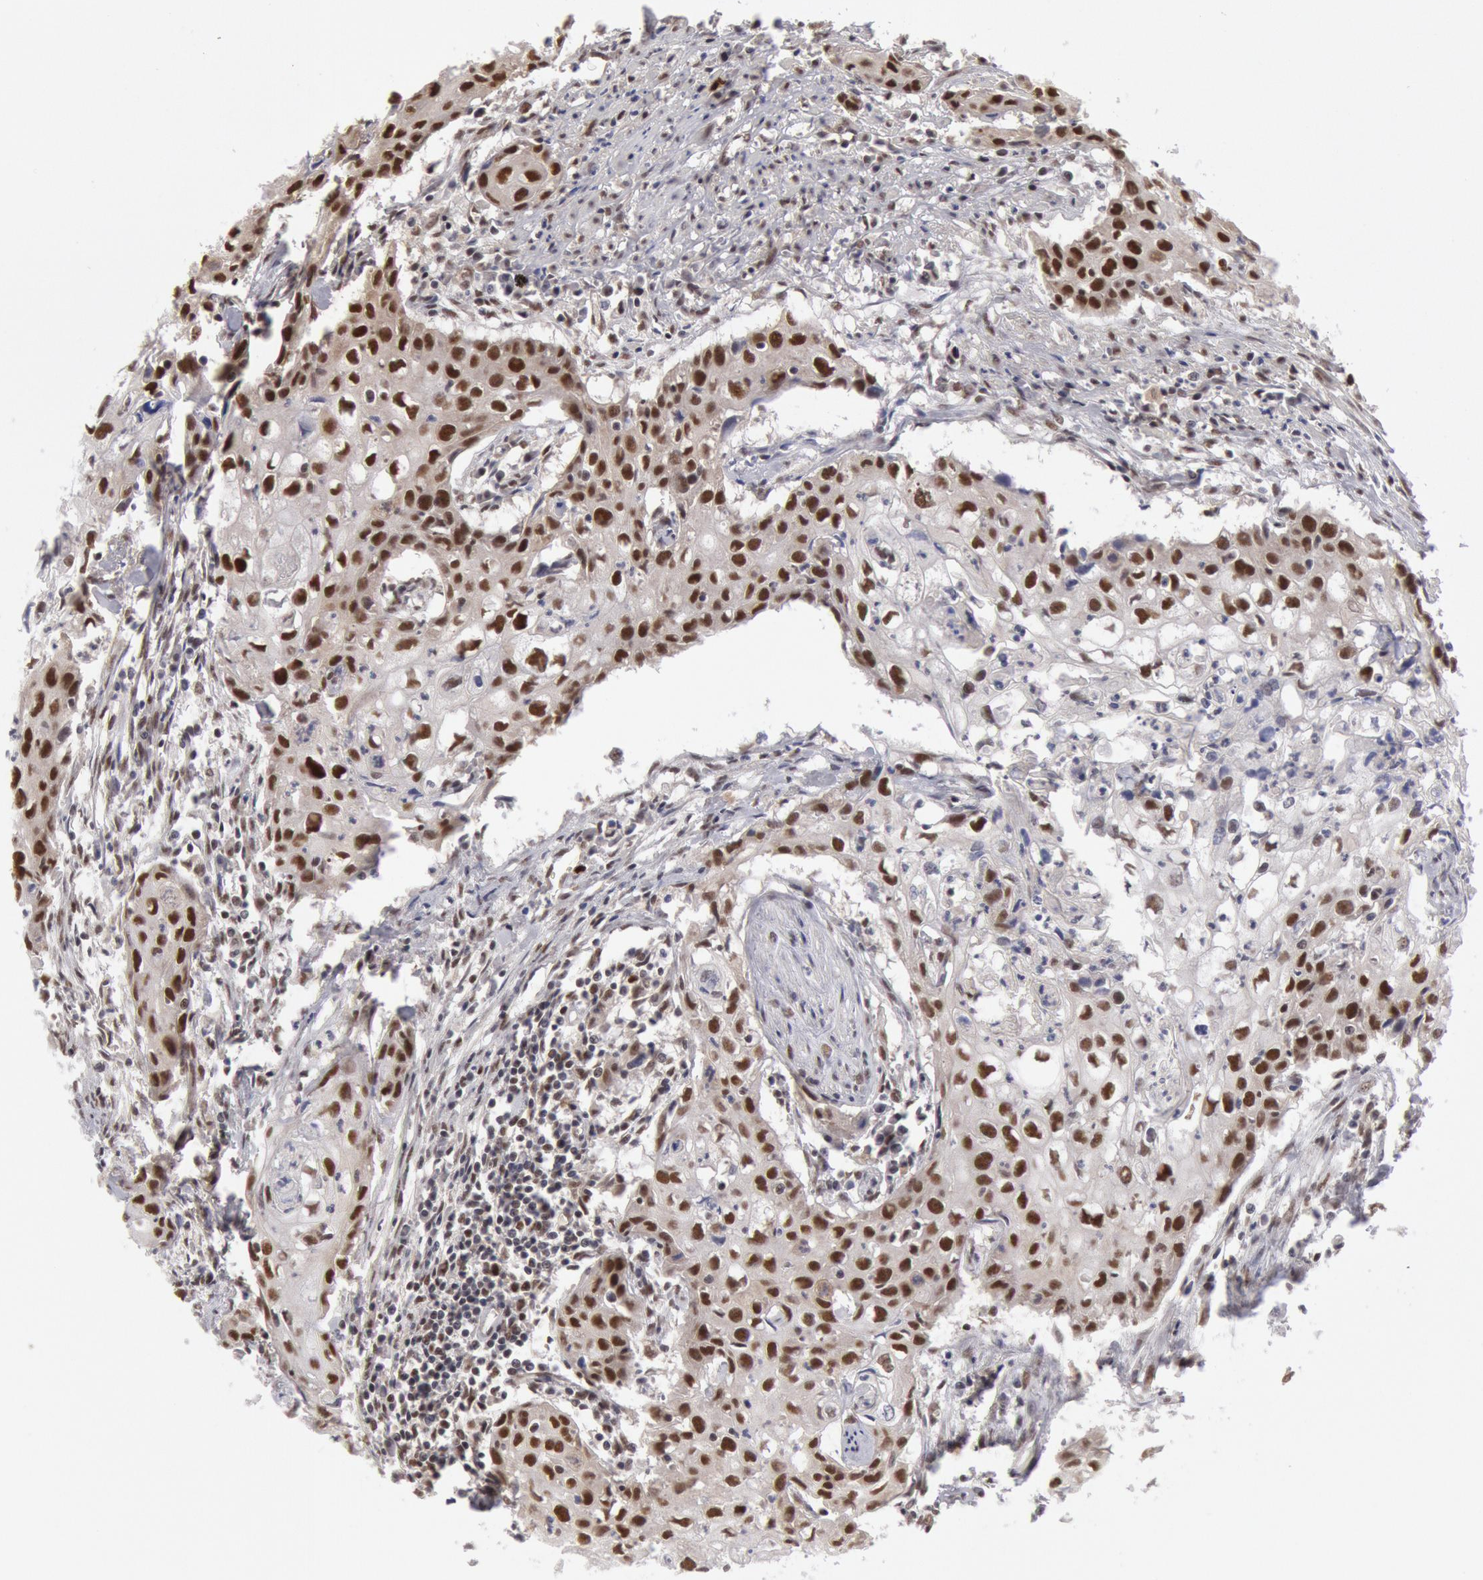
{"staining": {"intensity": "moderate", "quantity": ">75%", "location": "nuclear"}, "tissue": "urothelial cancer", "cell_type": "Tumor cells", "image_type": "cancer", "snomed": [{"axis": "morphology", "description": "Urothelial carcinoma, High grade"}, {"axis": "topography", "description": "Urinary bladder"}], "caption": "Immunohistochemical staining of urothelial cancer demonstrates moderate nuclear protein staining in about >75% of tumor cells.", "gene": "PPP4R3B", "patient": {"sex": "male", "age": 54}}